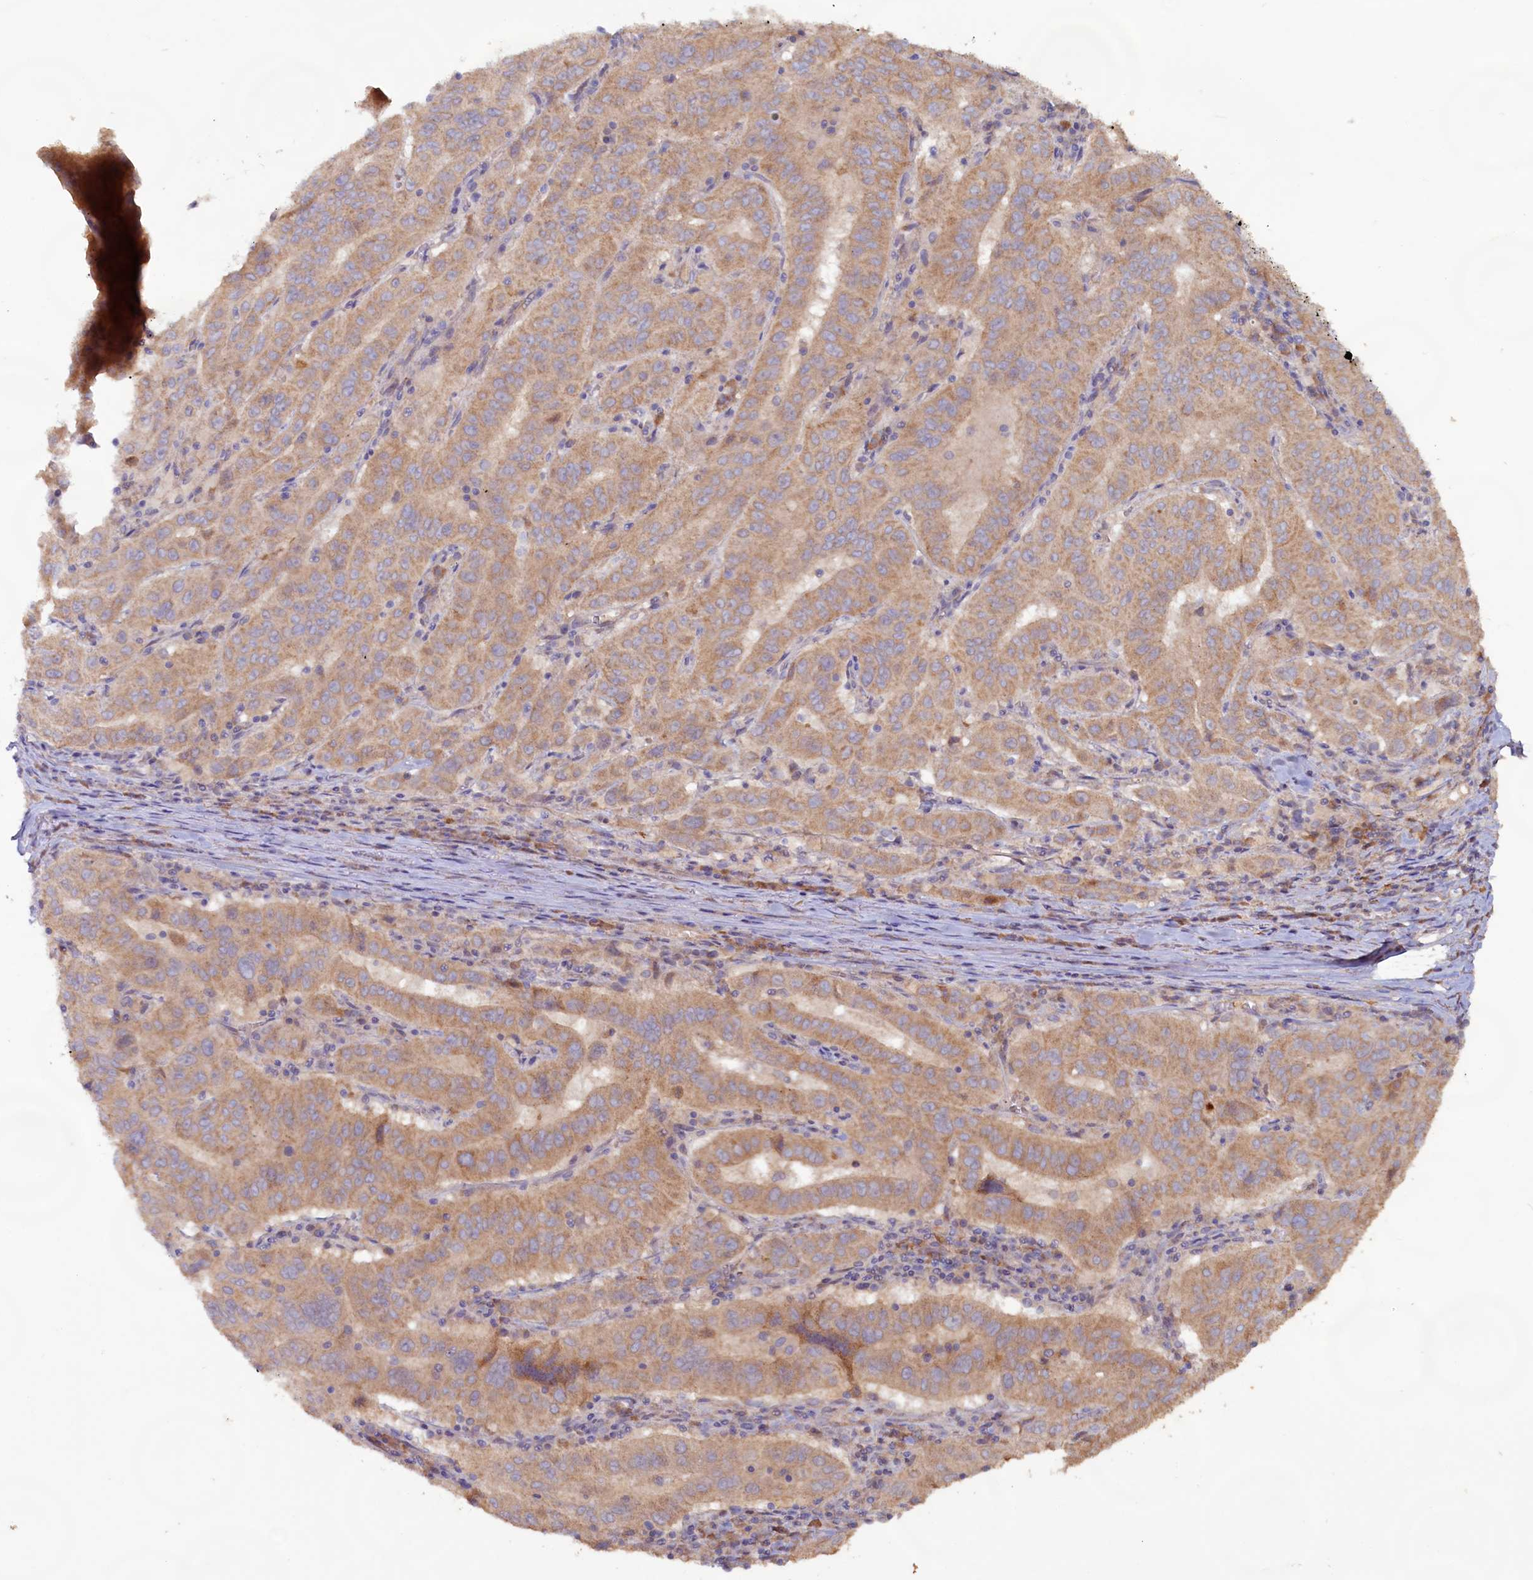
{"staining": {"intensity": "moderate", "quantity": ">75%", "location": "cytoplasmic/membranous"}, "tissue": "pancreatic cancer", "cell_type": "Tumor cells", "image_type": "cancer", "snomed": [{"axis": "morphology", "description": "Adenocarcinoma, NOS"}, {"axis": "topography", "description": "Pancreas"}], "caption": "This photomicrograph reveals immunohistochemistry staining of pancreatic cancer, with medium moderate cytoplasmic/membranous expression in about >75% of tumor cells.", "gene": "FUNDC1", "patient": {"sex": "male", "age": 63}}